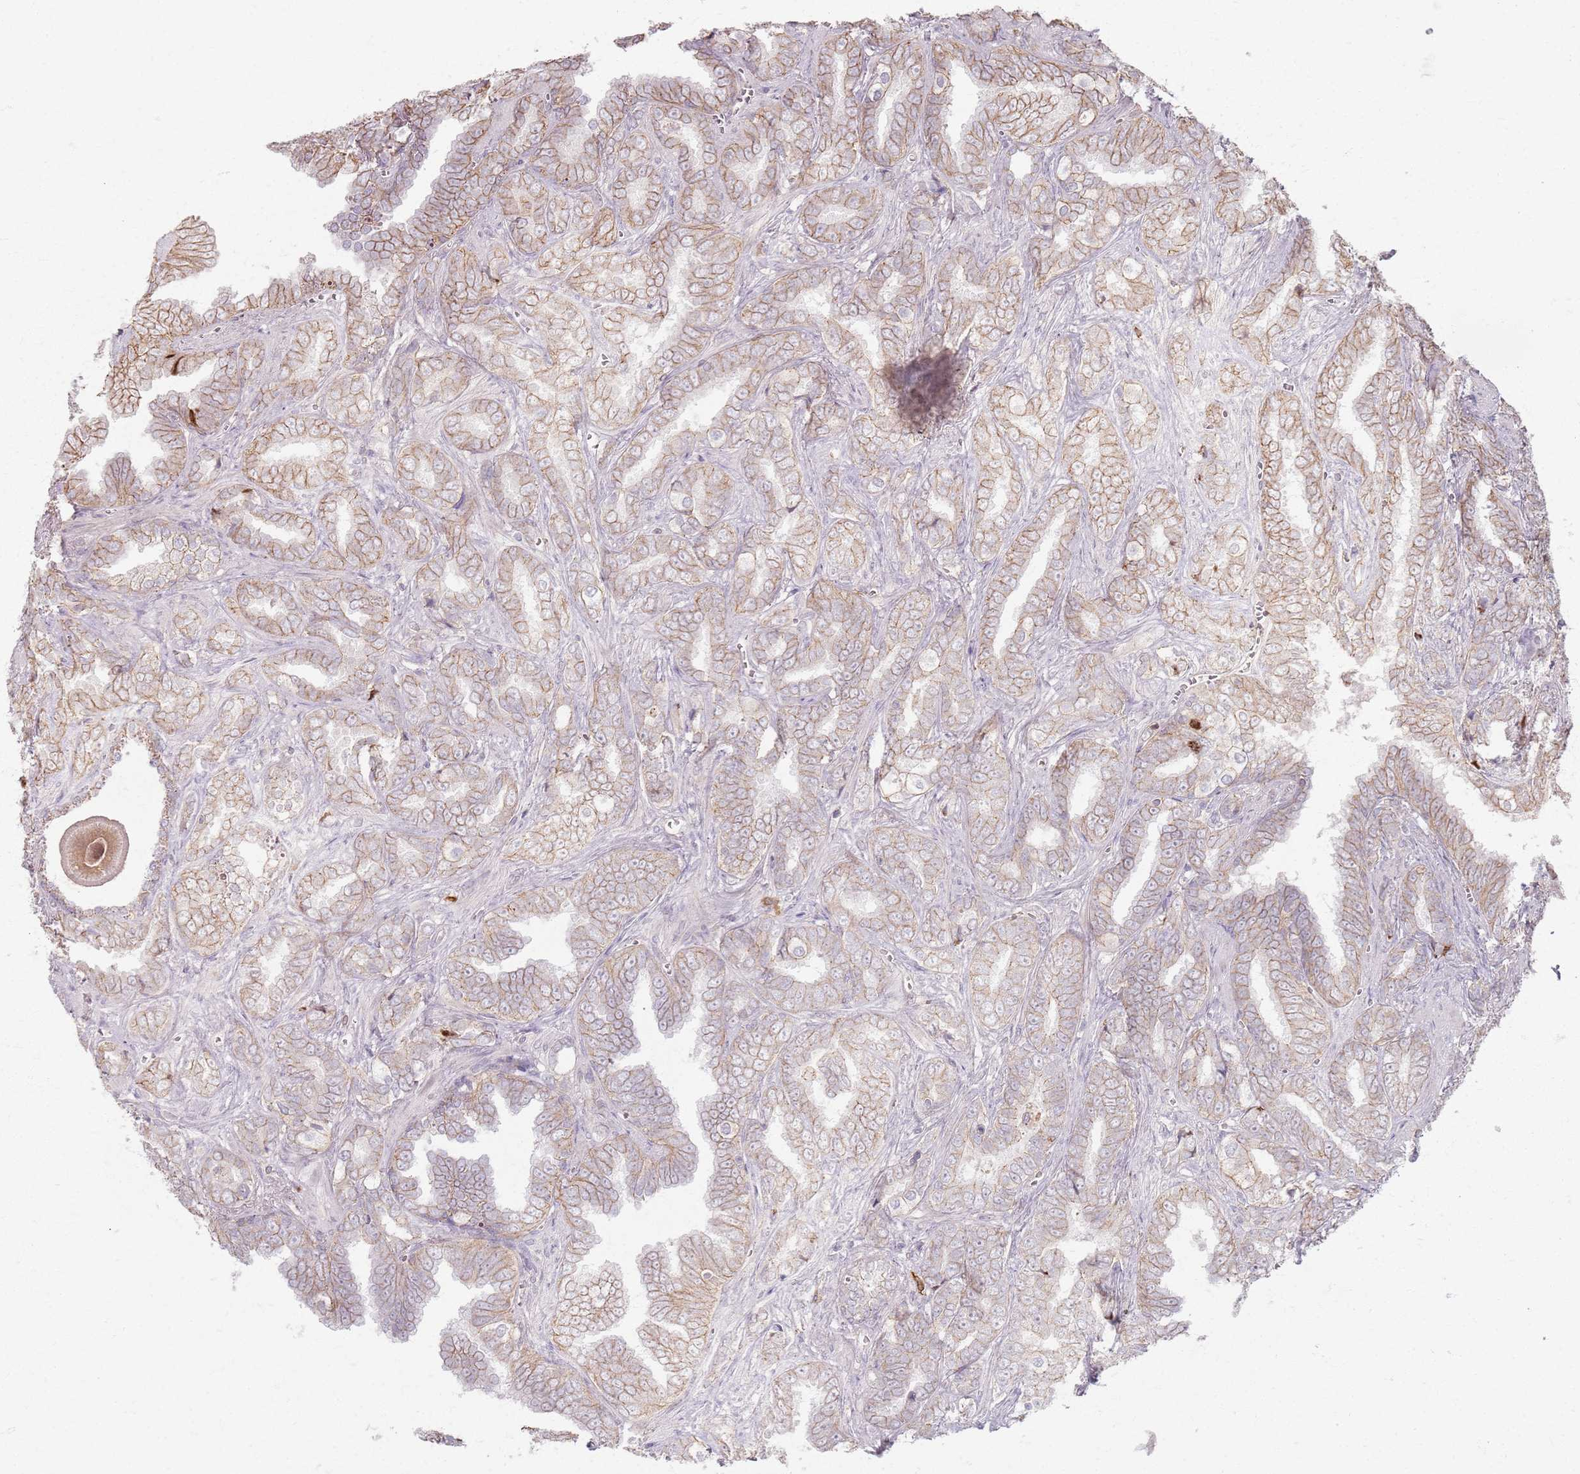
{"staining": {"intensity": "weak", "quantity": "25%-75%", "location": "cytoplasmic/membranous"}, "tissue": "prostate cancer", "cell_type": "Tumor cells", "image_type": "cancer", "snomed": [{"axis": "morphology", "description": "Adenocarcinoma, High grade"}, {"axis": "topography", "description": "Prostate"}], "caption": "Approximately 25%-75% of tumor cells in adenocarcinoma (high-grade) (prostate) exhibit weak cytoplasmic/membranous protein positivity as visualized by brown immunohistochemical staining.", "gene": "KCNA5", "patient": {"sex": "male", "age": 67}}